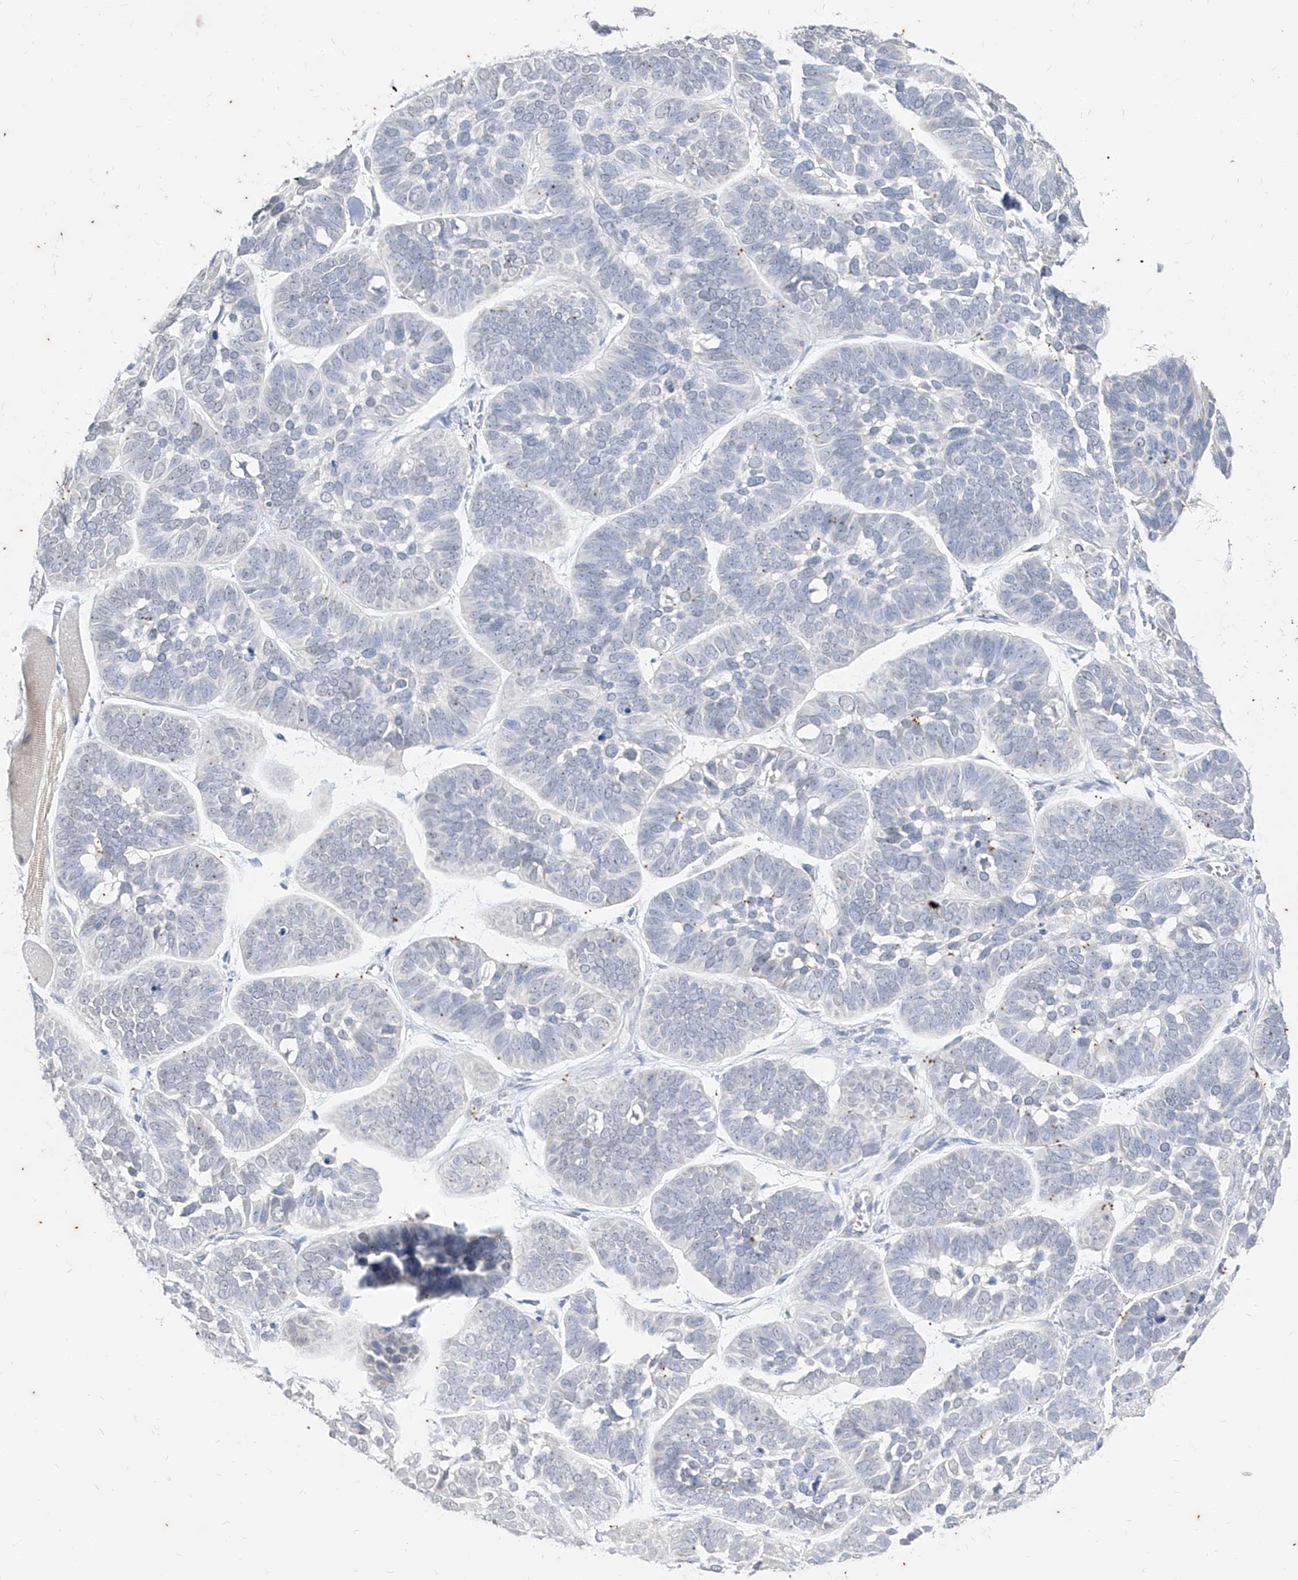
{"staining": {"intensity": "negative", "quantity": "none", "location": "none"}, "tissue": "skin cancer", "cell_type": "Tumor cells", "image_type": "cancer", "snomed": [{"axis": "morphology", "description": "Basal cell carcinoma"}, {"axis": "topography", "description": "Skin"}], "caption": "The image reveals no staining of tumor cells in skin basal cell carcinoma. (DAB IHC with hematoxylin counter stain).", "gene": "PHF20L1", "patient": {"sex": "male", "age": 62}}